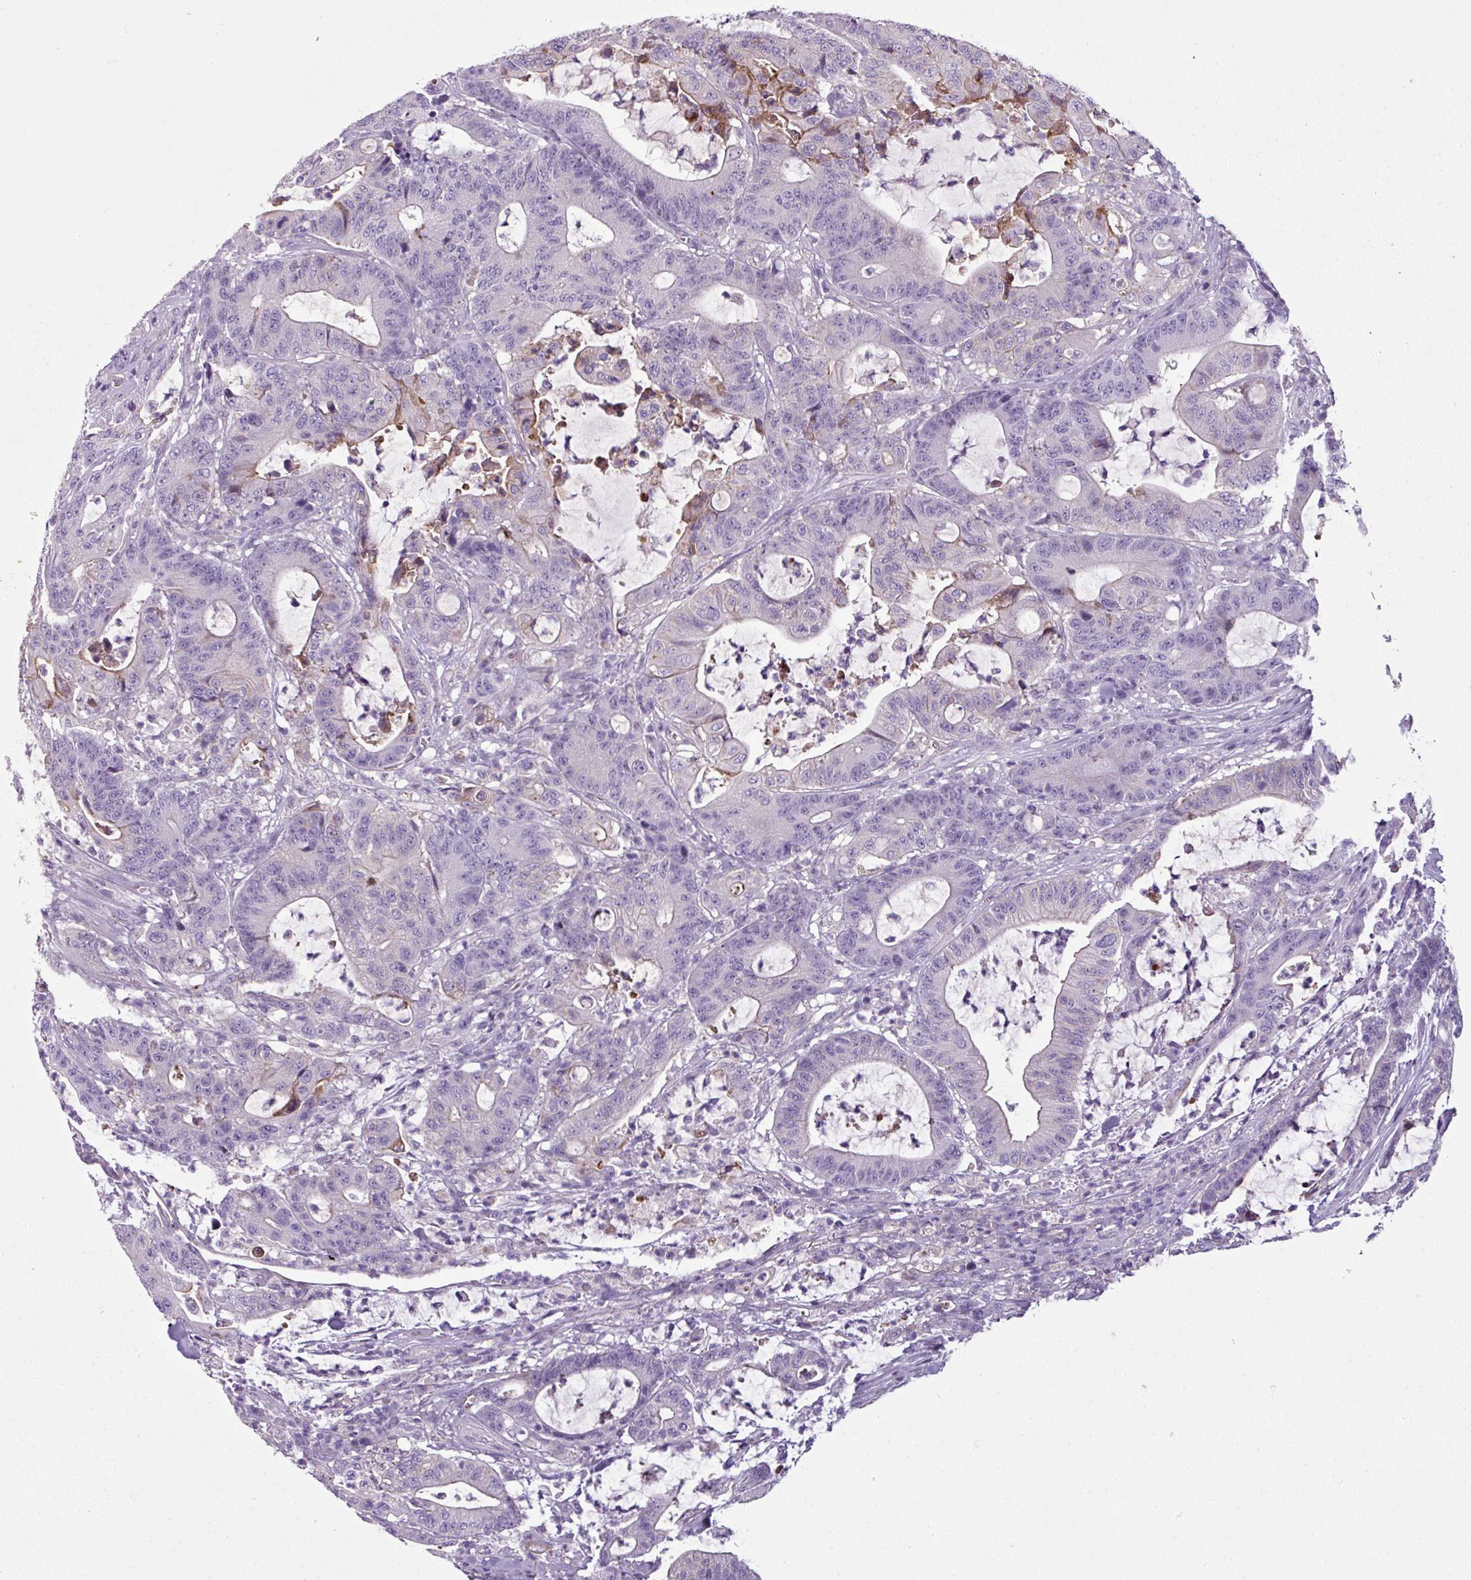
{"staining": {"intensity": "weak", "quantity": "<25%", "location": "cytoplasmic/membranous"}, "tissue": "colorectal cancer", "cell_type": "Tumor cells", "image_type": "cancer", "snomed": [{"axis": "morphology", "description": "Adenocarcinoma, NOS"}, {"axis": "topography", "description": "Colon"}], "caption": "Immunohistochemical staining of colorectal adenocarcinoma displays no significant expression in tumor cells.", "gene": "TMEM178B", "patient": {"sex": "female", "age": 84}}